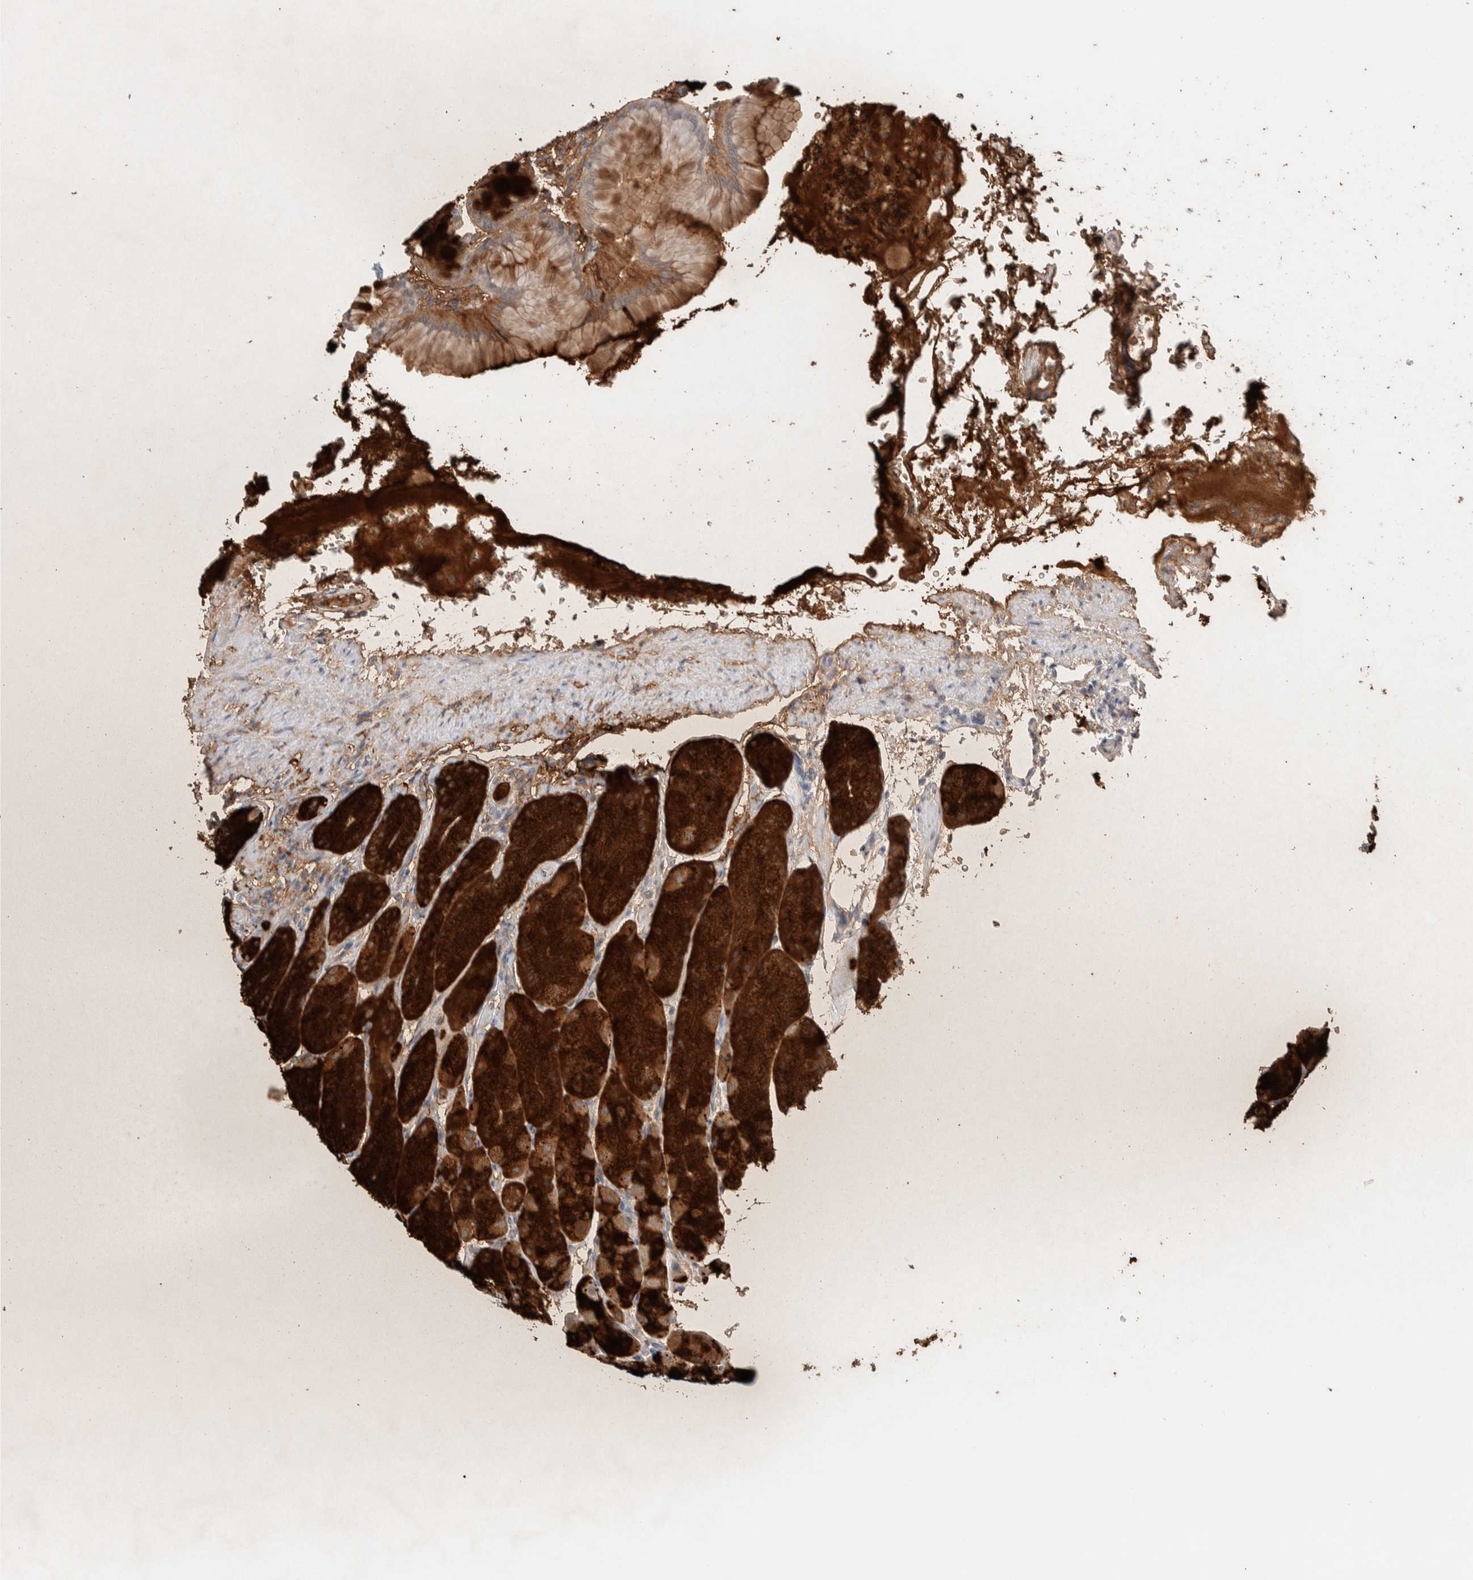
{"staining": {"intensity": "strong", "quantity": ">75%", "location": "cytoplasmic/membranous"}, "tissue": "stomach", "cell_type": "Glandular cells", "image_type": "normal", "snomed": [{"axis": "morphology", "description": "Normal tissue, NOS"}, {"axis": "topography", "description": "Stomach"}], "caption": "Glandular cells display strong cytoplasmic/membranous staining in about >75% of cells in unremarkable stomach.", "gene": "PRMT1", "patient": {"sex": "male", "age": 42}}